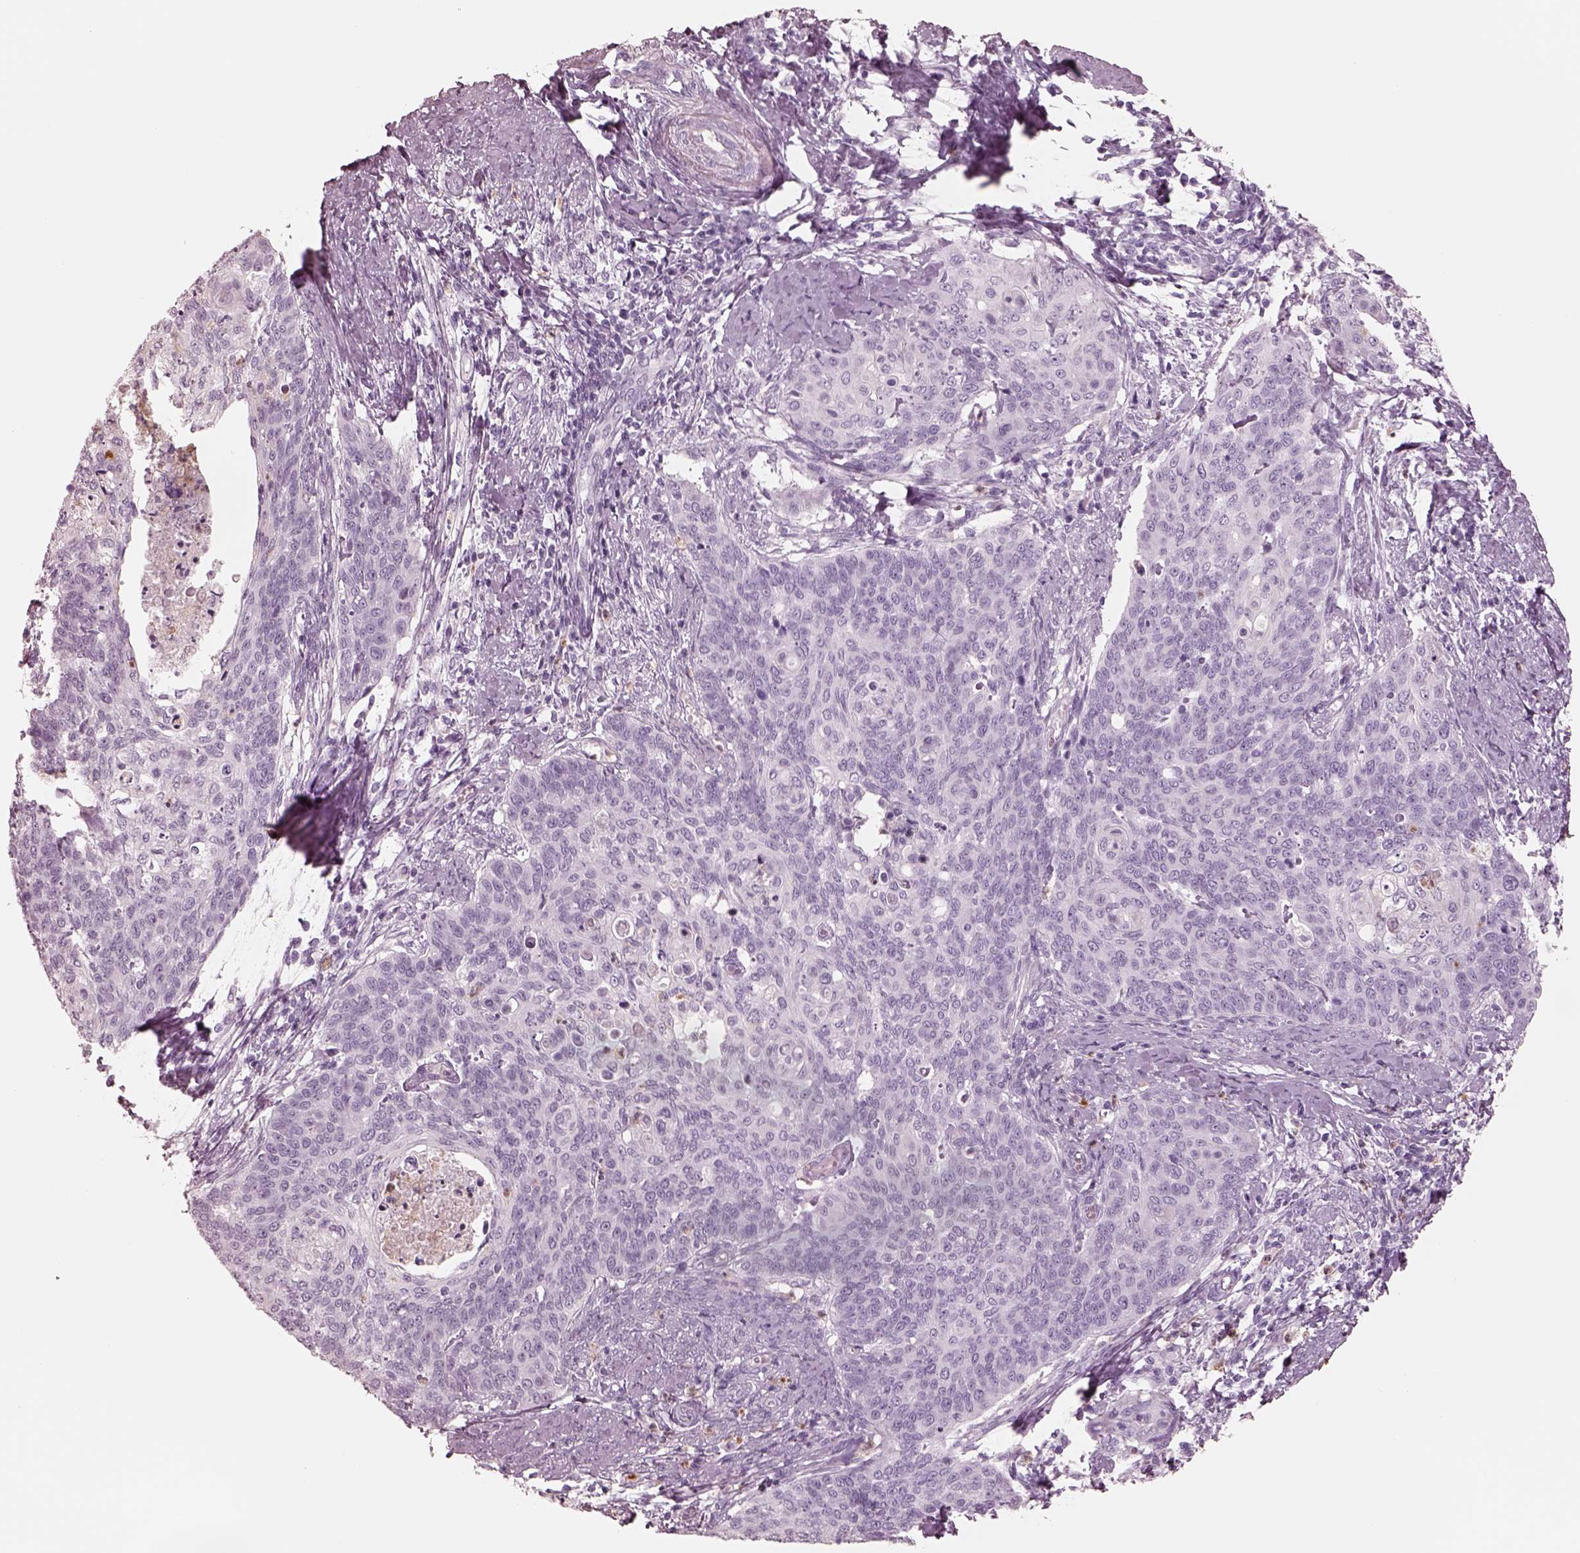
{"staining": {"intensity": "negative", "quantity": "none", "location": "none"}, "tissue": "cervical cancer", "cell_type": "Tumor cells", "image_type": "cancer", "snomed": [{"axis": "morphology", "description": "Normal tissue, NOS"}, {"axis": "morphology", "description": "Squamous cell carcinoma, NOS"}, {"axis": "topography", "description": "Cervix"}], "caption": "Histopathology image shows no significant protein positivity in tumor cells of cervical cancer.", "gene": "ELANE", "patient": {"sex": "female", "age": 39}}